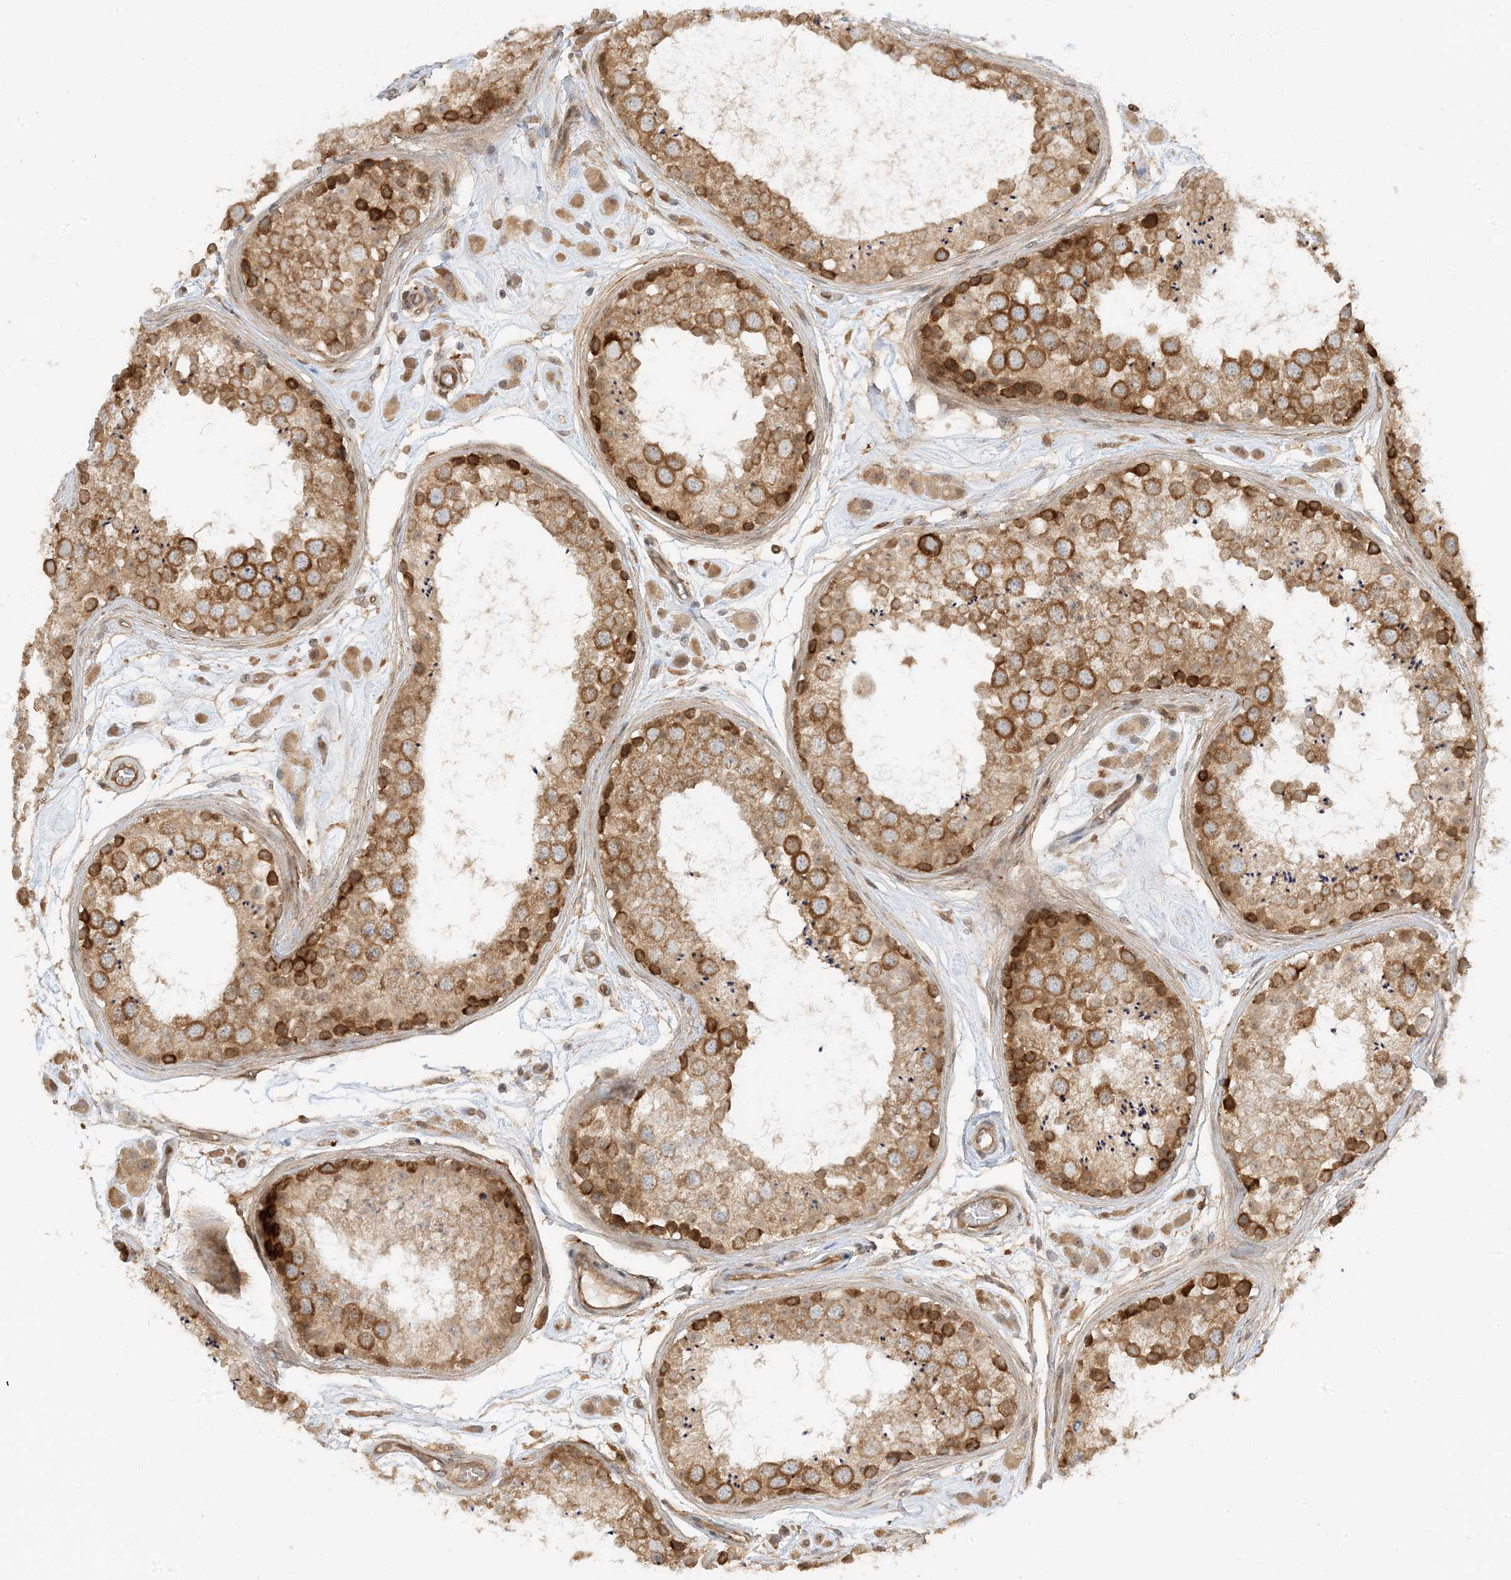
{"staining": {"intensity": "moderate", "quantity": ">75%", "location": "cytoplasmic/membranous"}, "tissue": "testis", "cell_type": "Cells in seminiferous ducts", "image_type": "normal", "snomed": [{"axis": "morphology", "description": "Normal tissue, NOS"}, {"axis": "topography", "description": "Testis"}], "caption": "Immunohistochemical staining of benign testis reveals medium levels of moderate cytoplasmic/membranous staining in about >75% of cells in seminiferous ducts. Immunohistochemistry (ihc) stains the protein in brown and the nuclei are stained blue.", "gene": "SCARF2", "patient": {"sex": "male", "age": 25}}